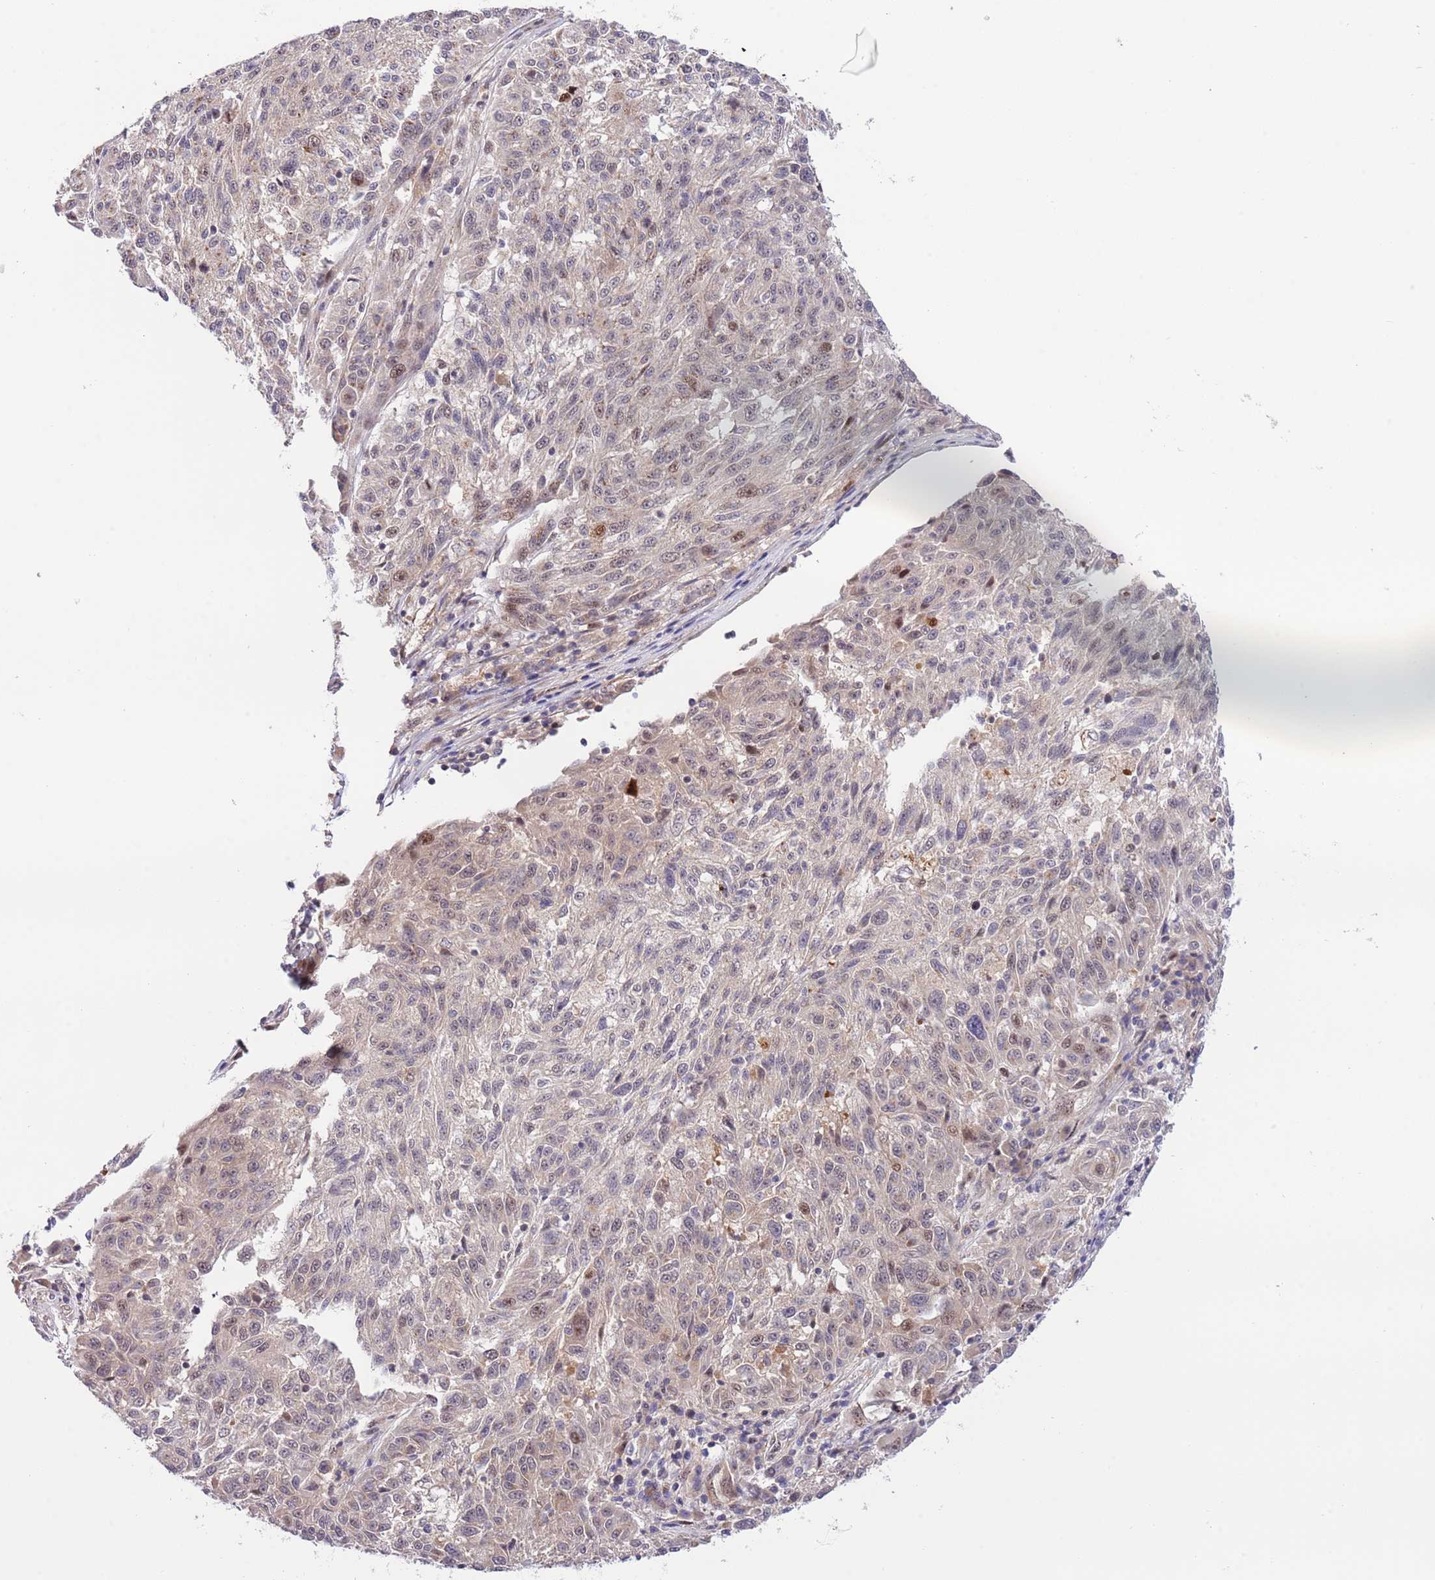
{"staining": {"intensity": "weak", "quantity": "<25%", "location": "nuclear"}, "tissue": "melanoma", "cell_type": "Tumor cells", "image_type": "cancer", "snomed": [{"axis": "morphology", "description": "Malignant melanoma, NOS"}, {"axis": "topography", "description": "Skin"}], "caption": "Human malignant melanoma stained for a protein using immunohistochemistry reveals no expression in tumor cells.", "gene": "PRR16", "patient": {"sex": "male", "age": 53}}